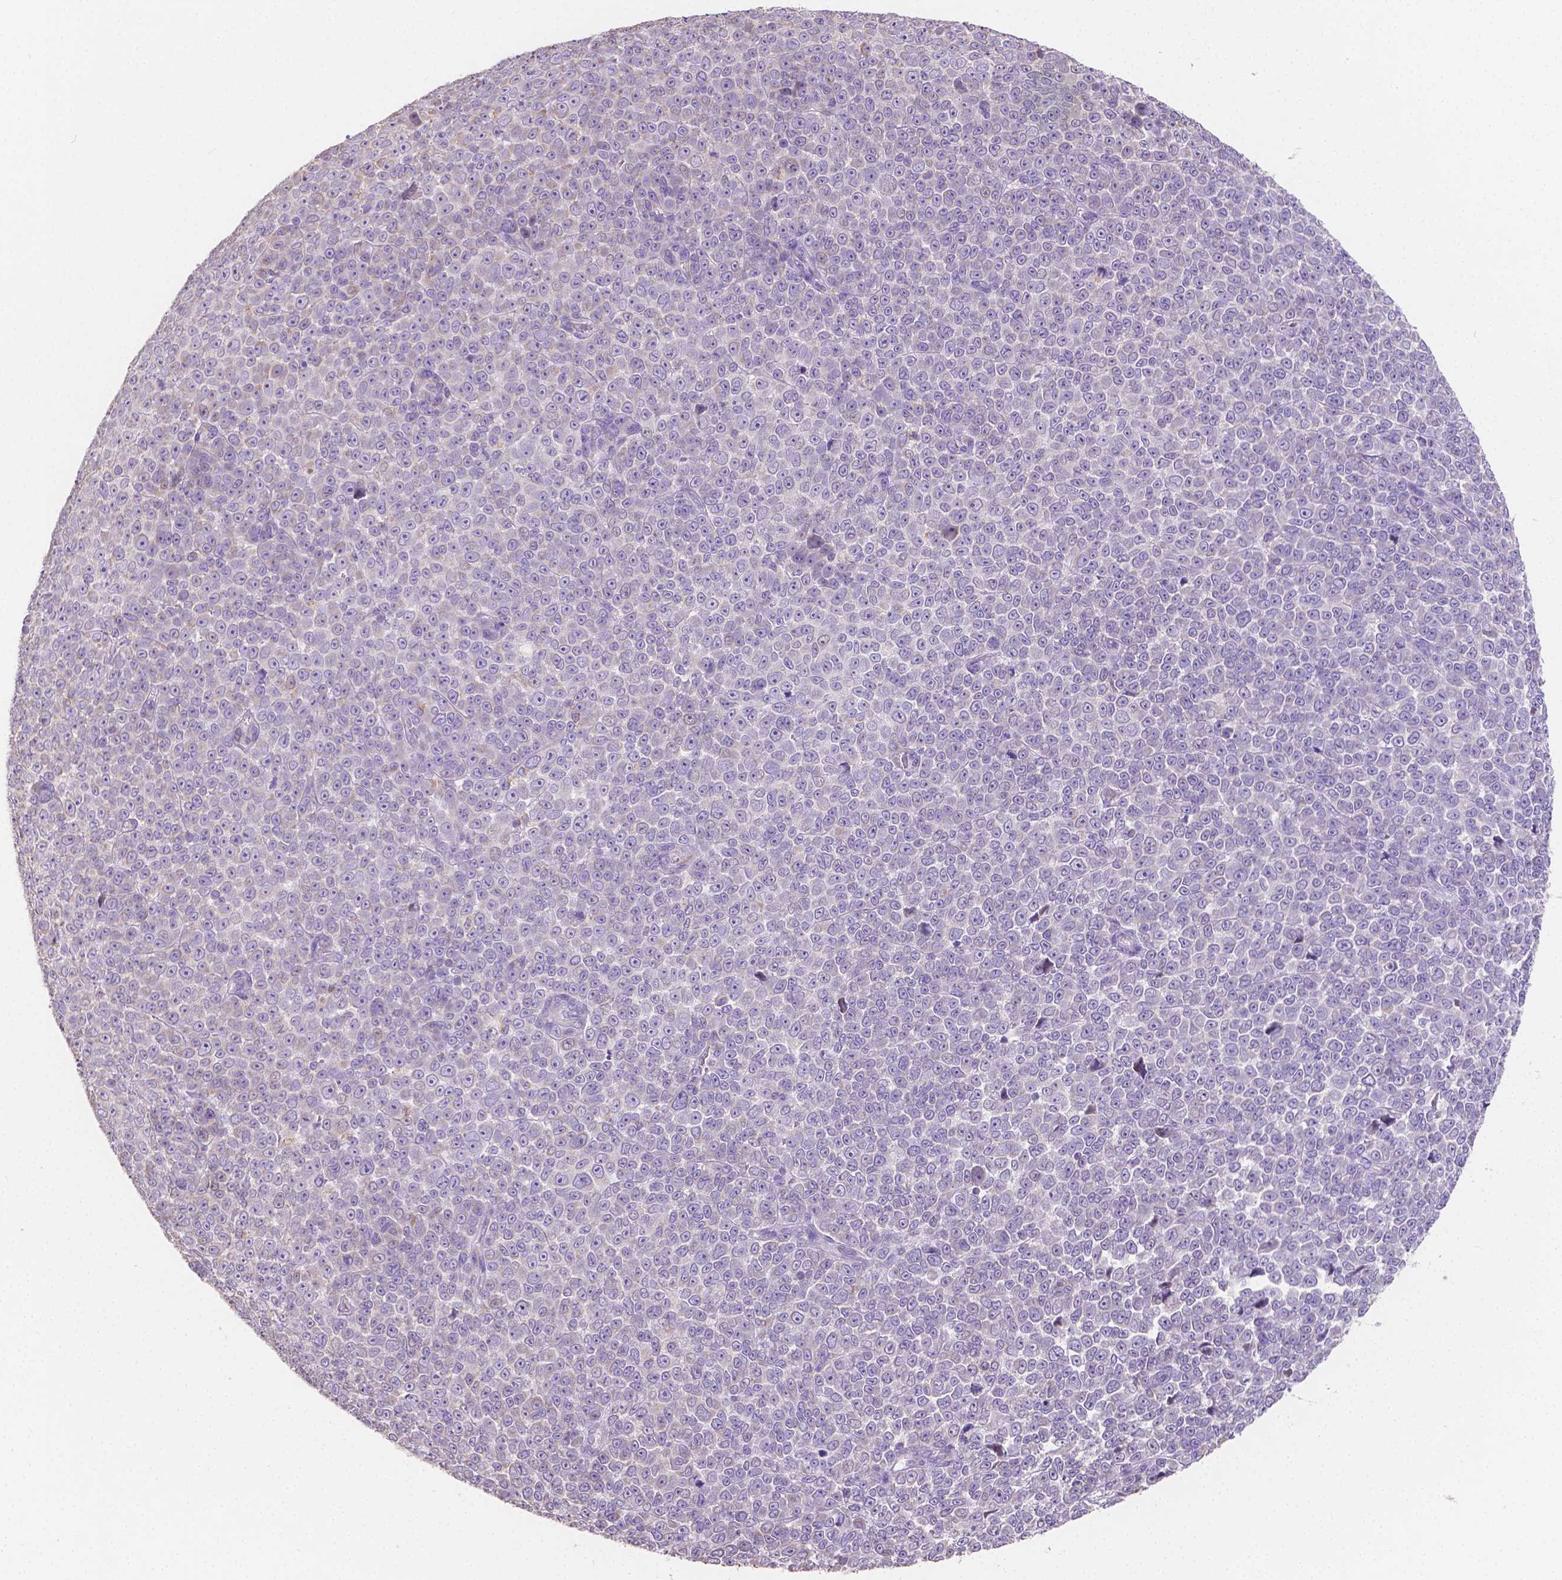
{"staining": {"intensity": "negative", "quantity": "none", "location": "none"}, "tissue": "melanoma", "cell_type": "Tumor cells", "image_type": "cancer", "snomed": [{"axis": "morphology", "description": "Malignant melanoma, NOS"}, {"axis": "topography", "description": "Skin"}], "caption": "Micrograph shows no protein positivity in tumor cells of melanoma tissue.", "gene": "TMEM130", "patient": {"sex": "female", "age": 95}}